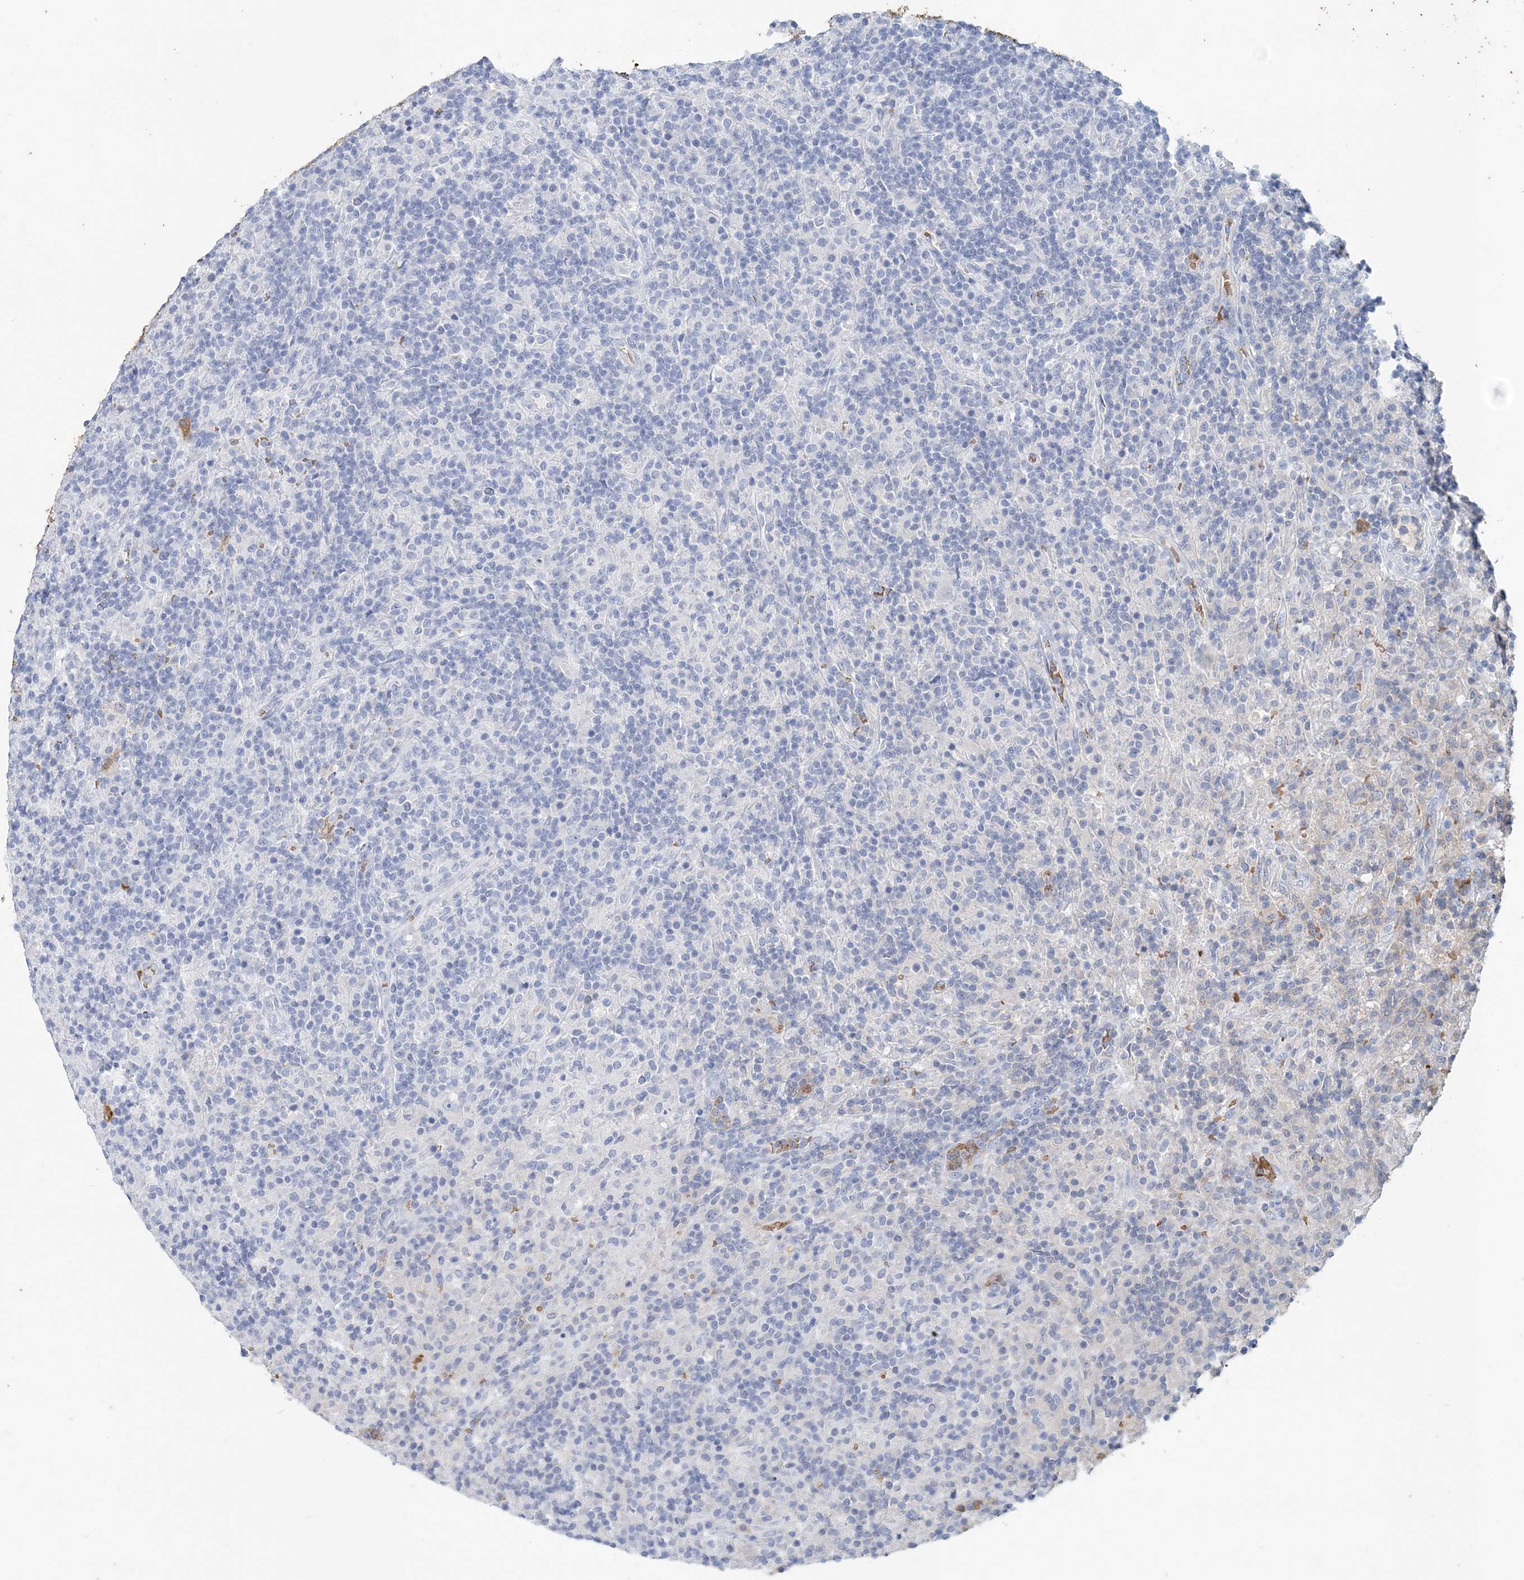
{"staining": {"intensity": "negative", "quantity": "none", "location": "none"}, "tissue": "lymphoma", "cell_type": "Tumor cells", "image_type": "cancer", "snomed": [{"axis": "morphology", "description": "Hodgkin's disease, NOS"}, {"axis": "topography", "description": "Lymph node"}], "caption": "IHC of human lymphoma demonstrates no positivity in tumor cells. Nuclei are stained in blue.", "gene": "HBD", "patient": {"sex": "male", "age": 70}}